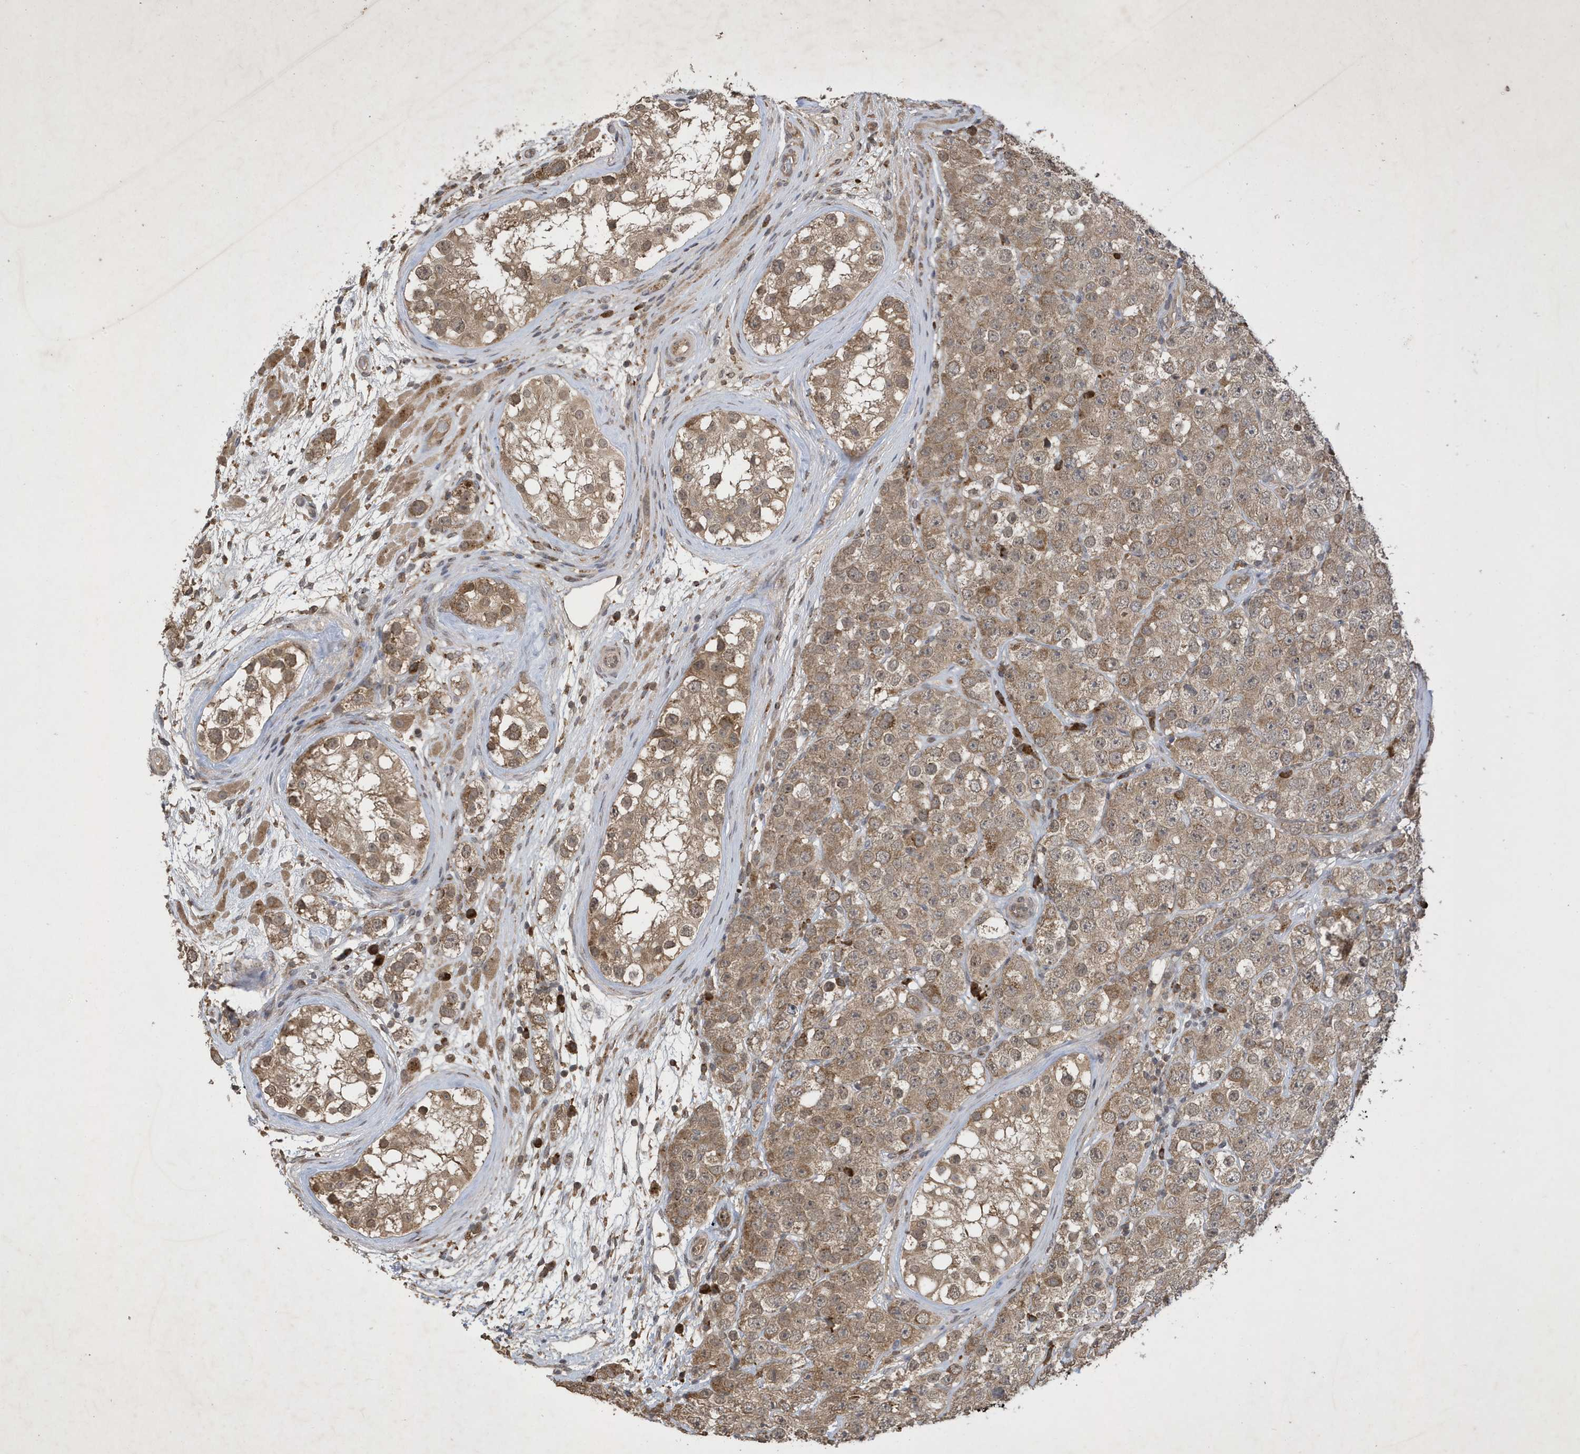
{"staining": {"intensity": "moderate", "quantity": ">75%", "location": "cytoplasmic/membranous"}, "tissue": "testis cancer", "cell_type": "Tumor cells", "image_type": "cancer", "snomed": [{"axis": "morphology", "description": "Seminoma, NOS"}, {"axis": "topography", "description": "Testis"}], "caption": "High-power microscopy captured an immunohistochemistry (IHC) image of seminoma (testis), revealing moderate cytoplasmic/membranous staining in about >75% of tumor cells.", "gene": "STX10", "patient": {"sex": "male", "age": 28}}